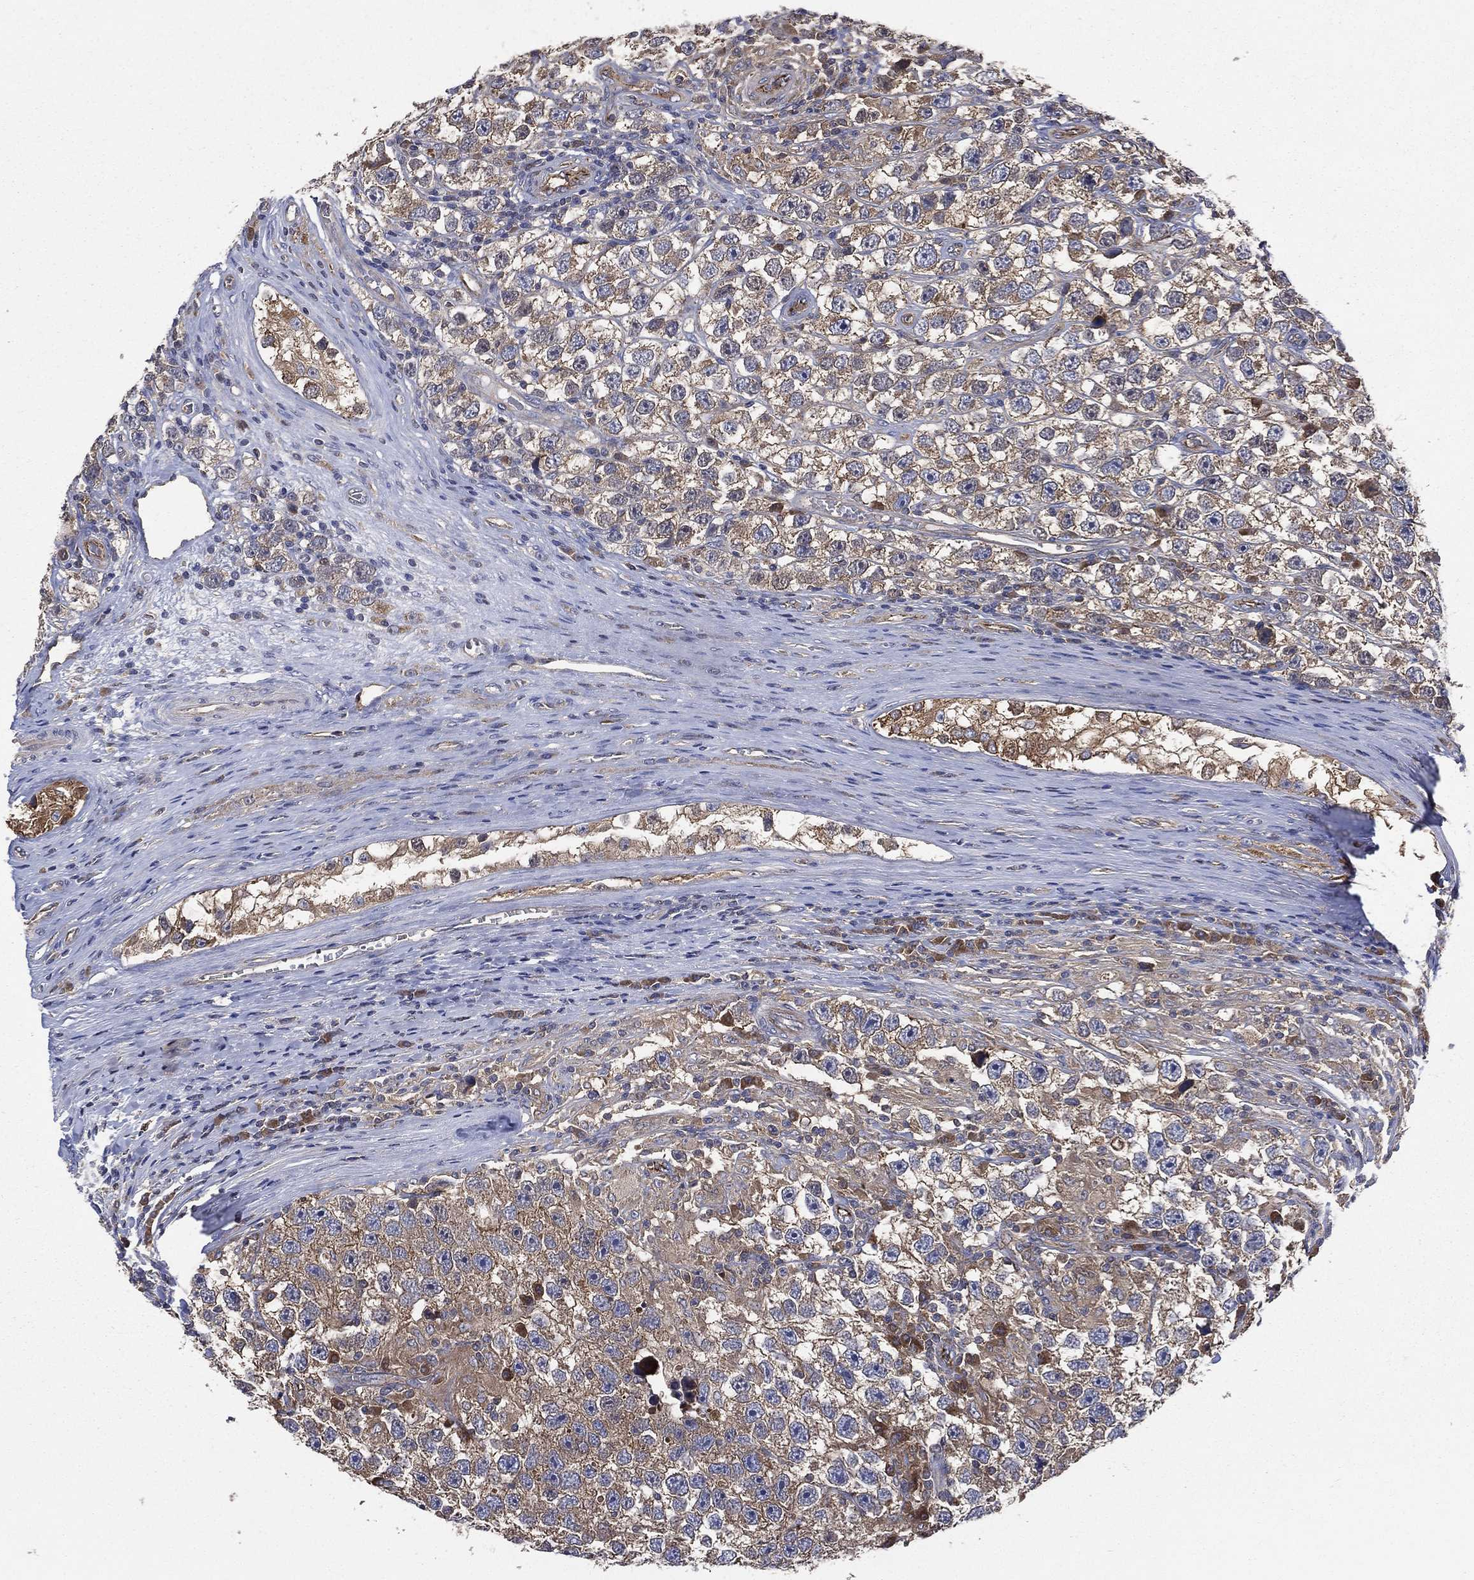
{"staining": {"intensity": "weak", "quantity": ">75%", "location": "cytoplasmic/membranous"}, "tissue": "testis cancer", "cell_type": "Tumor cells", "image_type": "cancer", "snomed": [{"axis": "morphology", "description": "Seminoma, NOS"}, {"axis": "topography", "description": "Testis"}], "caption": "DAB (3,3'-diaminobenzidine) immunohistochemical staining of human testis cancer reveals weak cytoplasmic/membranous protein positivity in about >75% of tumor cells.", "gene": "SMPD3", "patient": {"sex": "male", "age": 26}}